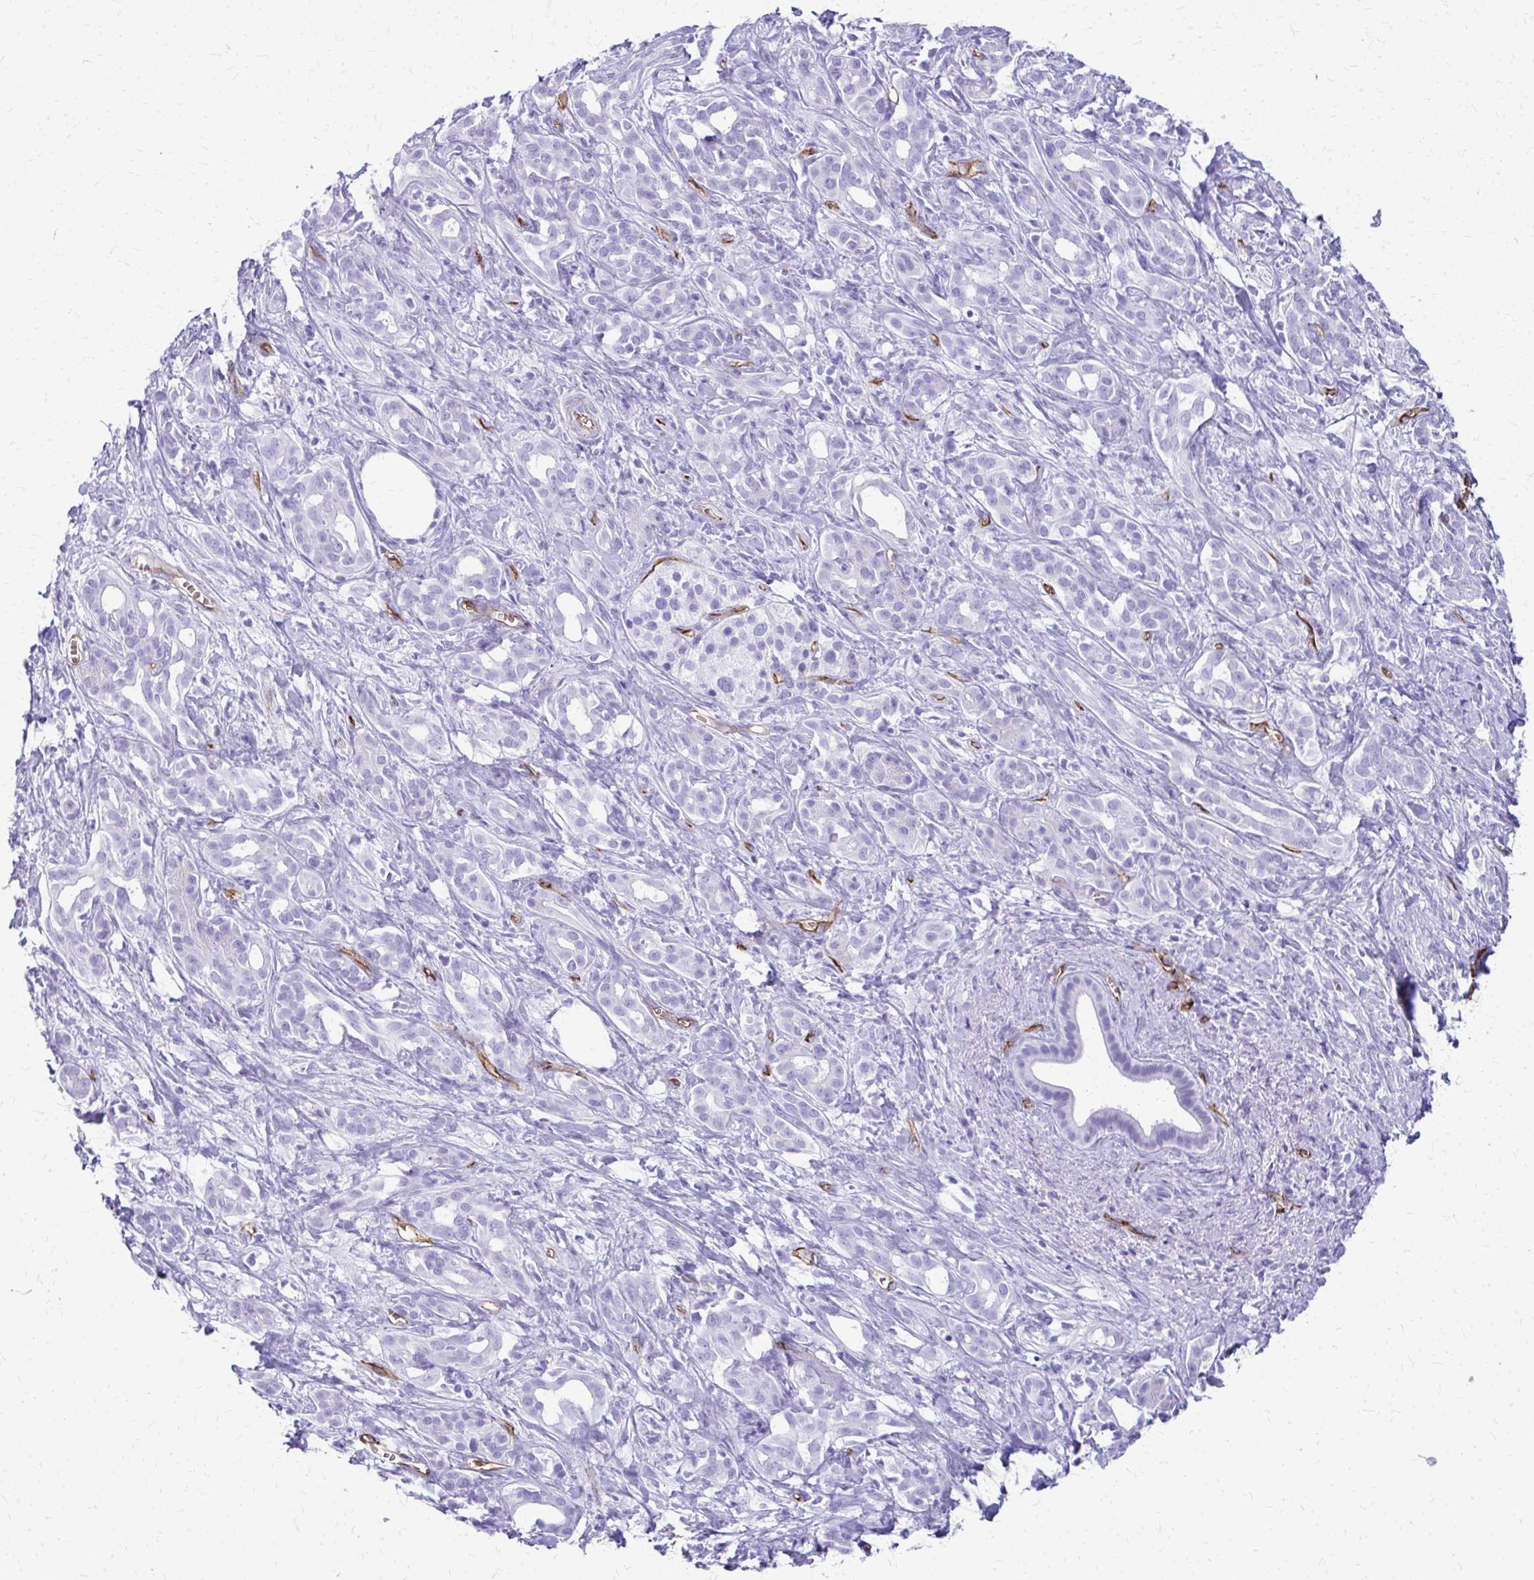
{"staining": {"intensity": "negative", "quantity": "none", "location": "none"}, "tissue": "pancreatic cancer", "cell_type": "Tumor cells", "image_type": "cancer", "snomed": [{"axis": "morphology", "description": "Adenocarcinoma, NOS"}, {"axis": "topography", "description": "Pancreas"}], "caption": "Tumor cells are negative for protein expression in human pancreatic adenocarcinoma.", "gene": "TPSG1", "patient": {"sex": "male", "age": 61}}